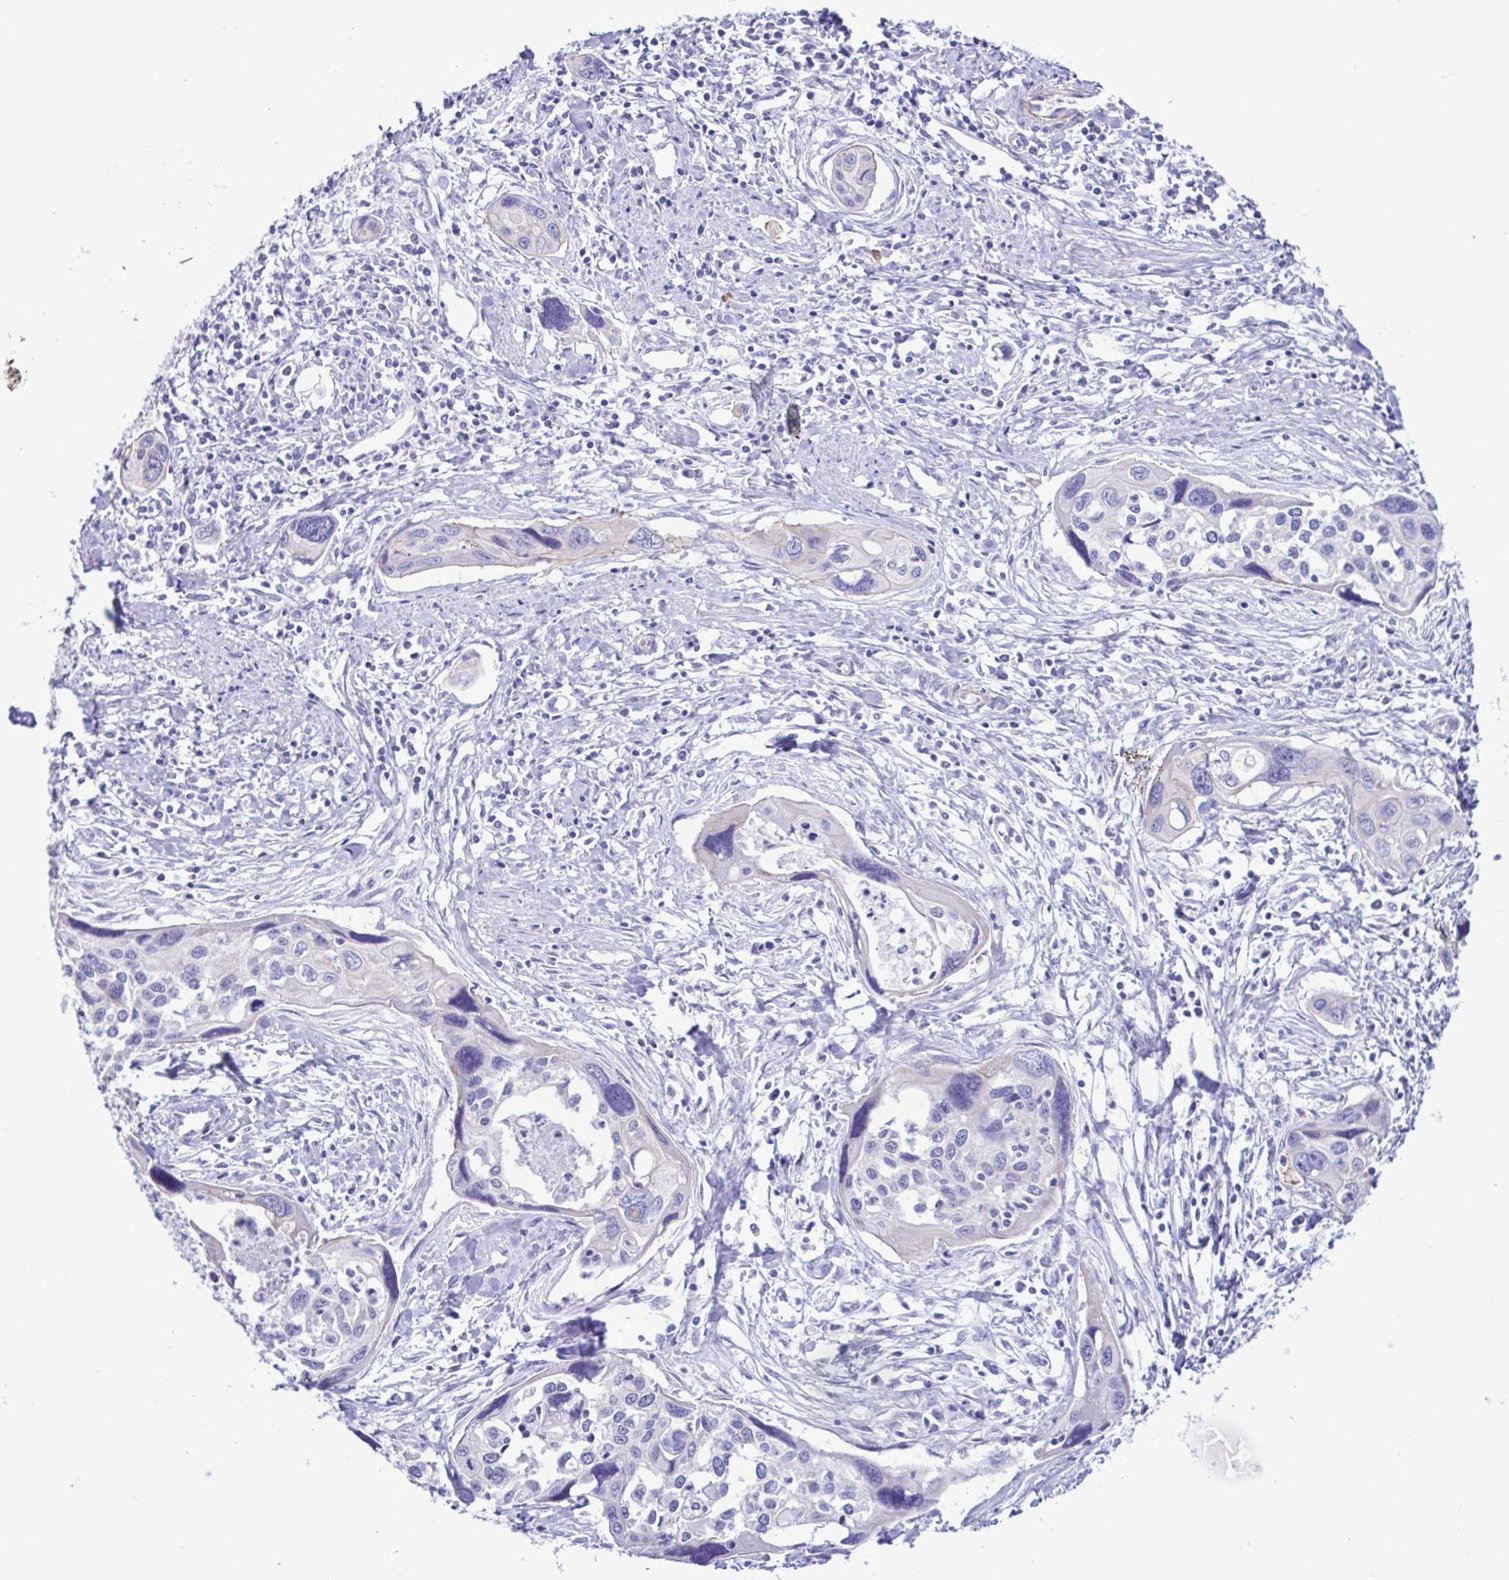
{"staining": {"intensity": "negative", "quantity": "none", "location": "none"}, "tissue": "cervical cancer", "cell_type": "Tumor cells", "image_type": "cancer", "snomed": [{"axis": "morphology", "description": "Squamous cell carcinoma, NOS"}, {"axis": "topography", "description": "Cervix"}], "caption": "A histopathology image of human cervical cancer is negative for staining in tumor cells. (IHC, brightfield microscopy, high magnification).", "gene": "CYP11A1", "patient": {"sex": "female", "age": 31}}